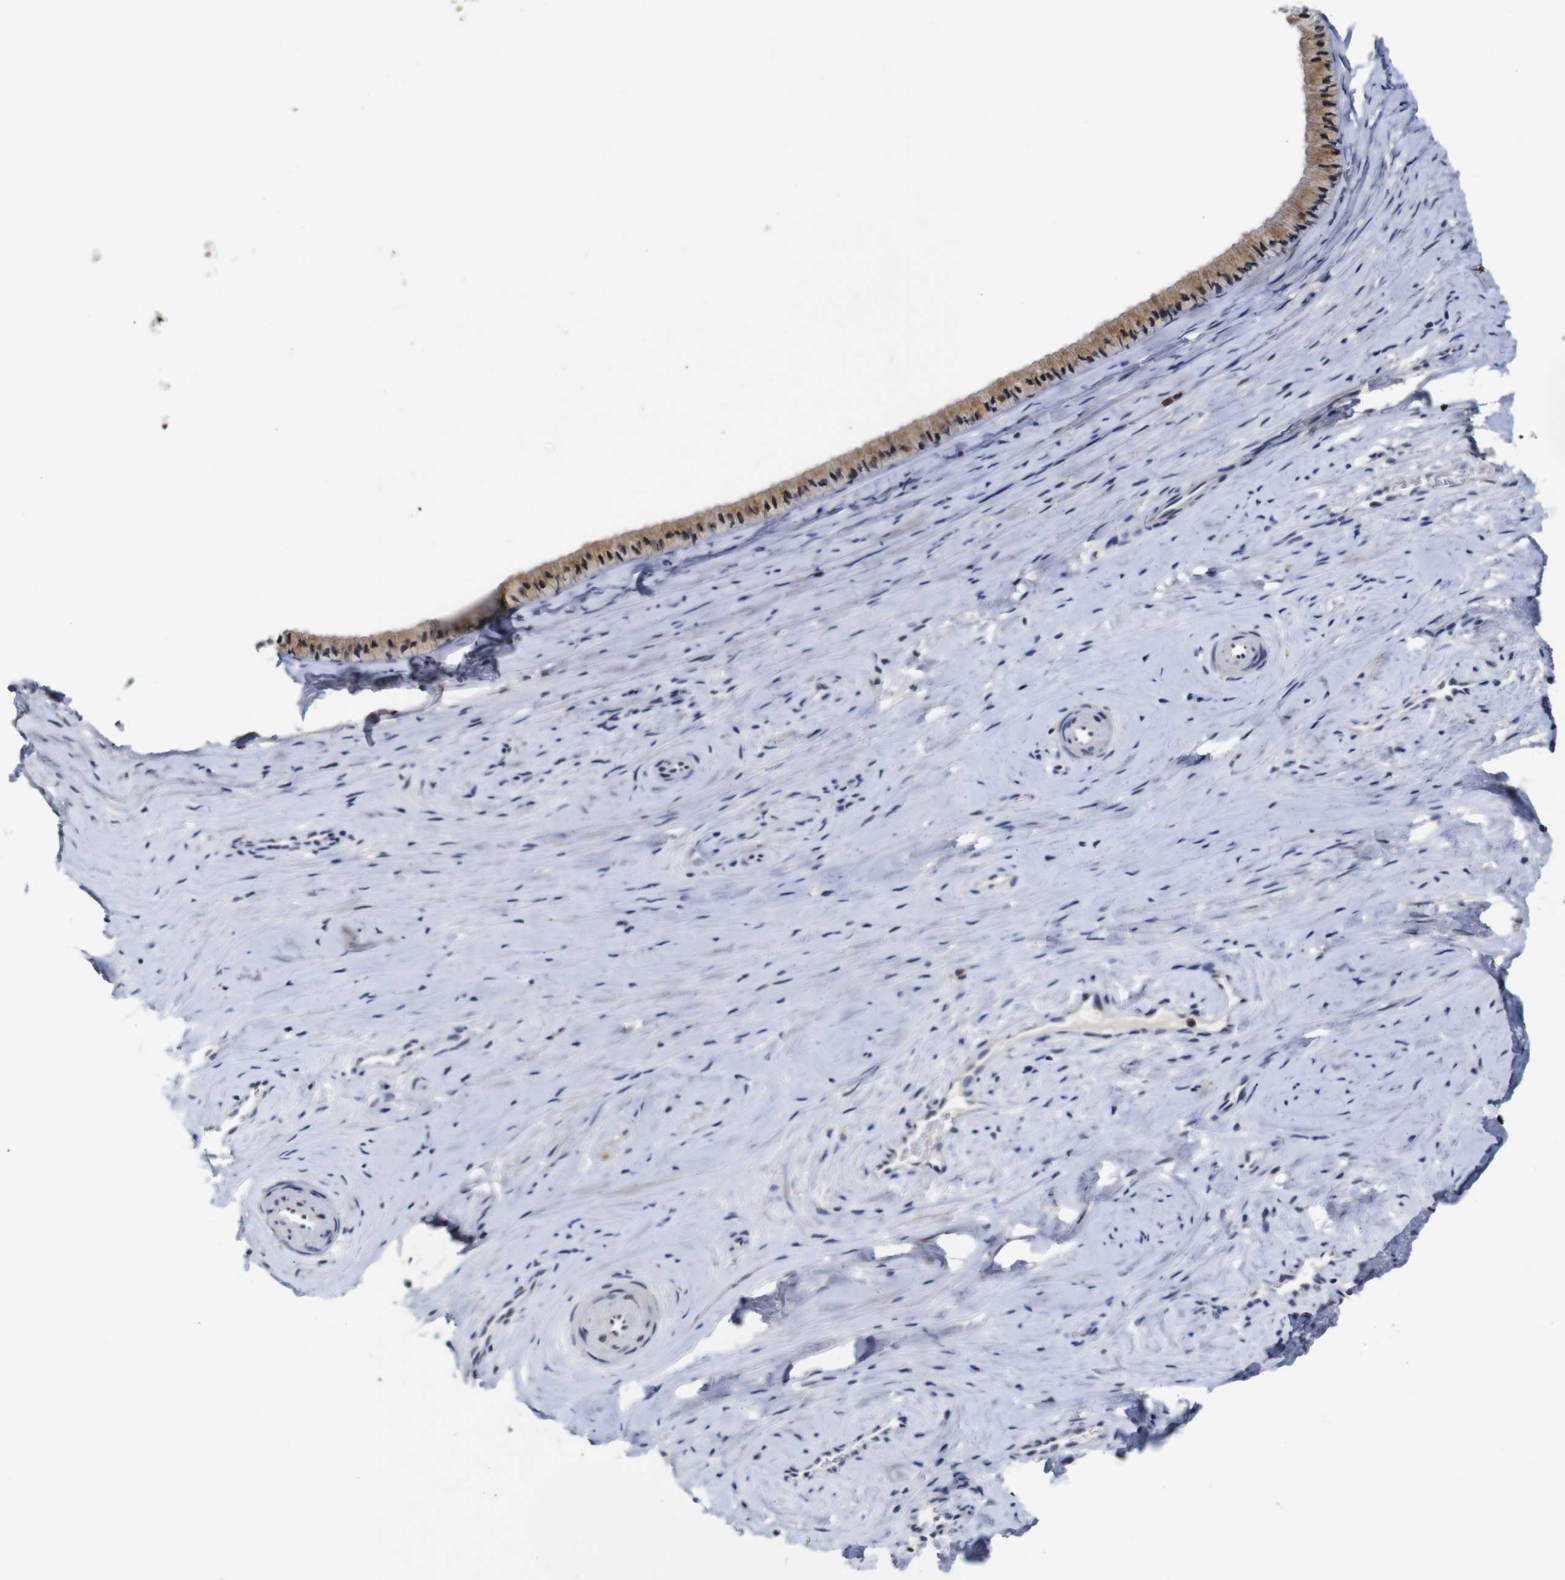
{"staining": {"intensity": "moderate", "quantity": ">75%", "location": "cytoplasmic/membranous"}, "tissue": "cervix", "cell_type": "Glandular cells", "image_type": "normal", "snomed": [{"axis": "morphology", "description": "Normal tissue, NOS"}, {"axis": "topography", "description": "Cervix"}], "caption": "A histopathology image of human cervix stained for a protein reveals moderate cytoplasmic/membranous brown staining in glandular cells. Using DAB (3,3'-diaminobenzidine) (brown) and hematoxylin (blue) stains, captured at high magnification using brightfield microscopy.", "gene": "NTRK3", "patient": {"sex": "female", "age": 39}}